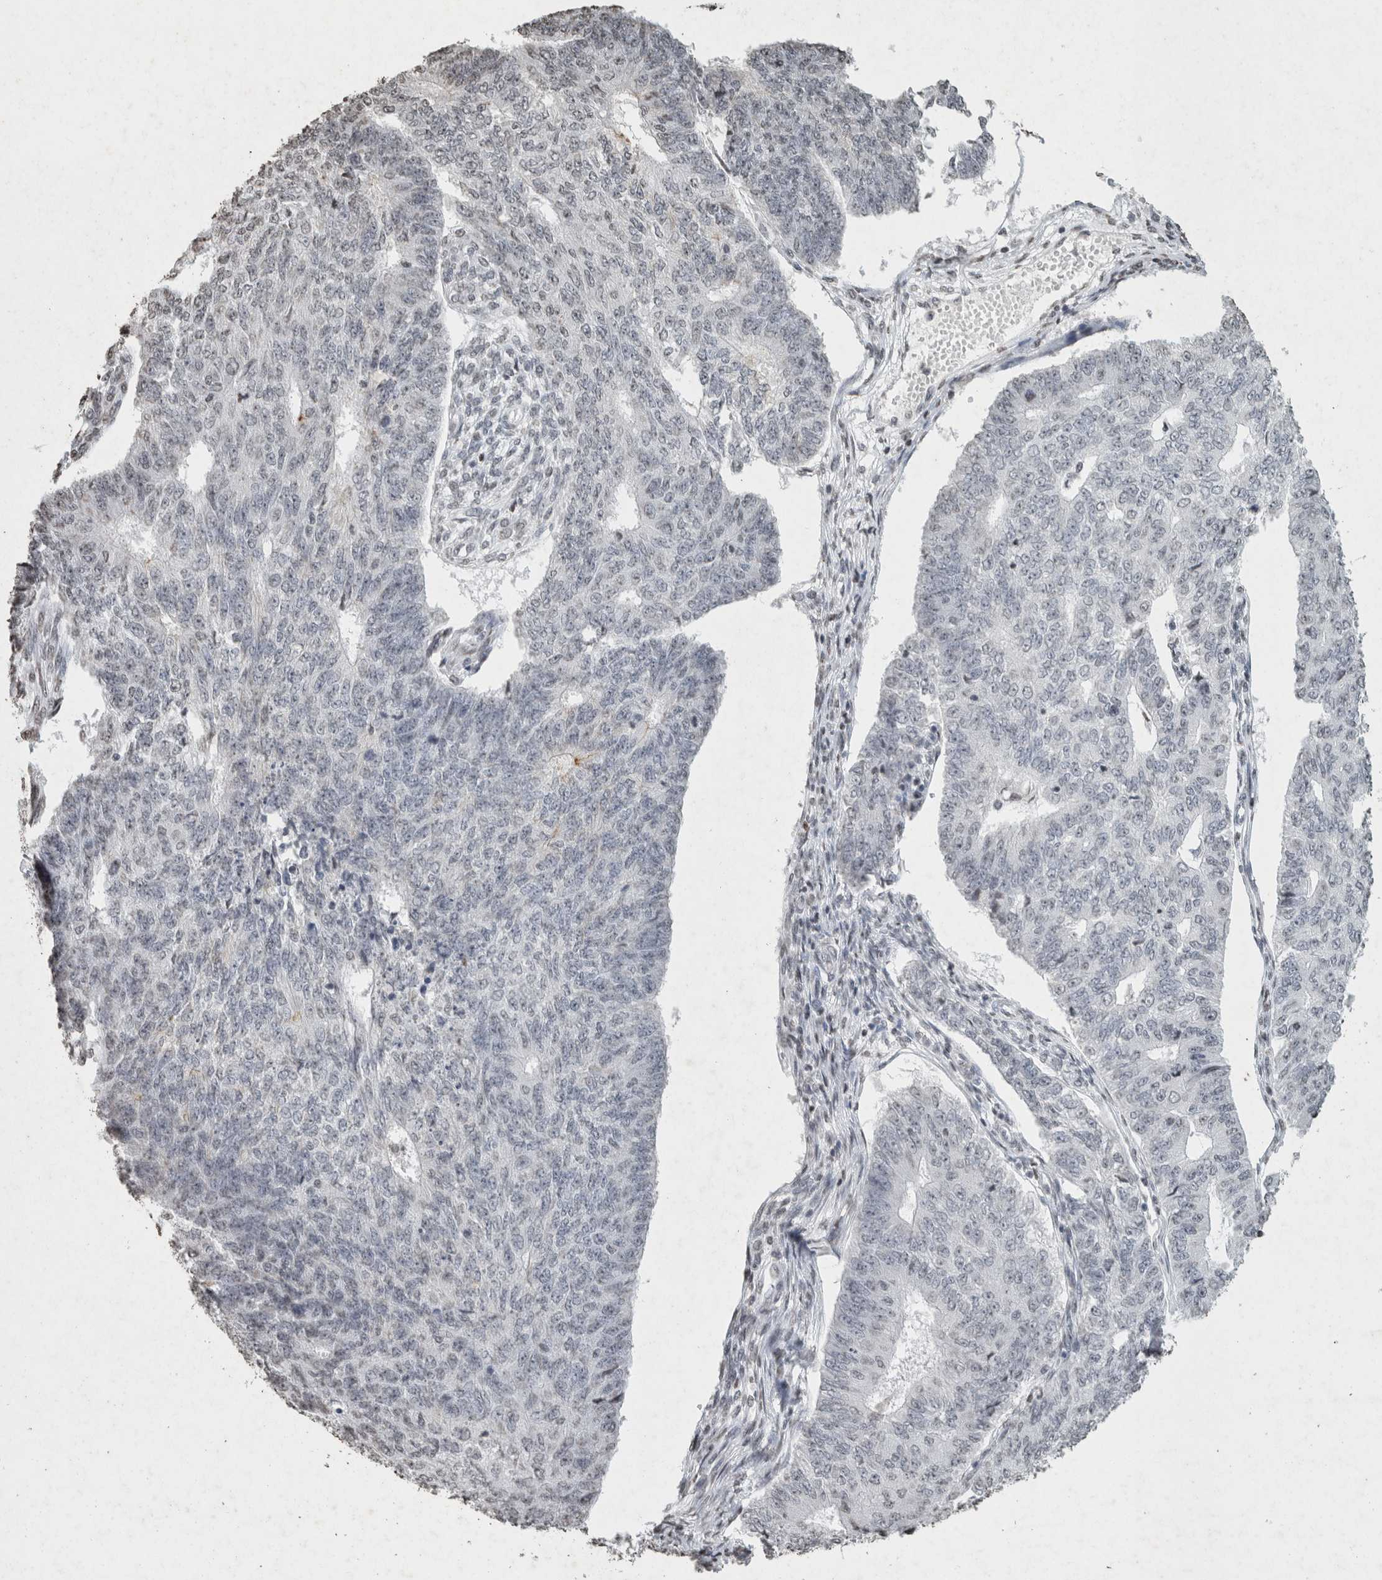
{"staining": {"intensity": "negative", "quantity": "none", "location": "none"}, "tissue": "endometrial cancer", "cell_type": "Tumor cells", "image_type": "cancer", "snomed": [{"axis": "morphology", "description": "Adenocarcinoma, NOS"}, {"axis": "topography", "description": "Endometrium"}], "caption": "IHC of human endometrial cancer reveals no staining in tumor cells.", "gene": "CNTN1", "patient": {"sex": "female", "age": 32}}